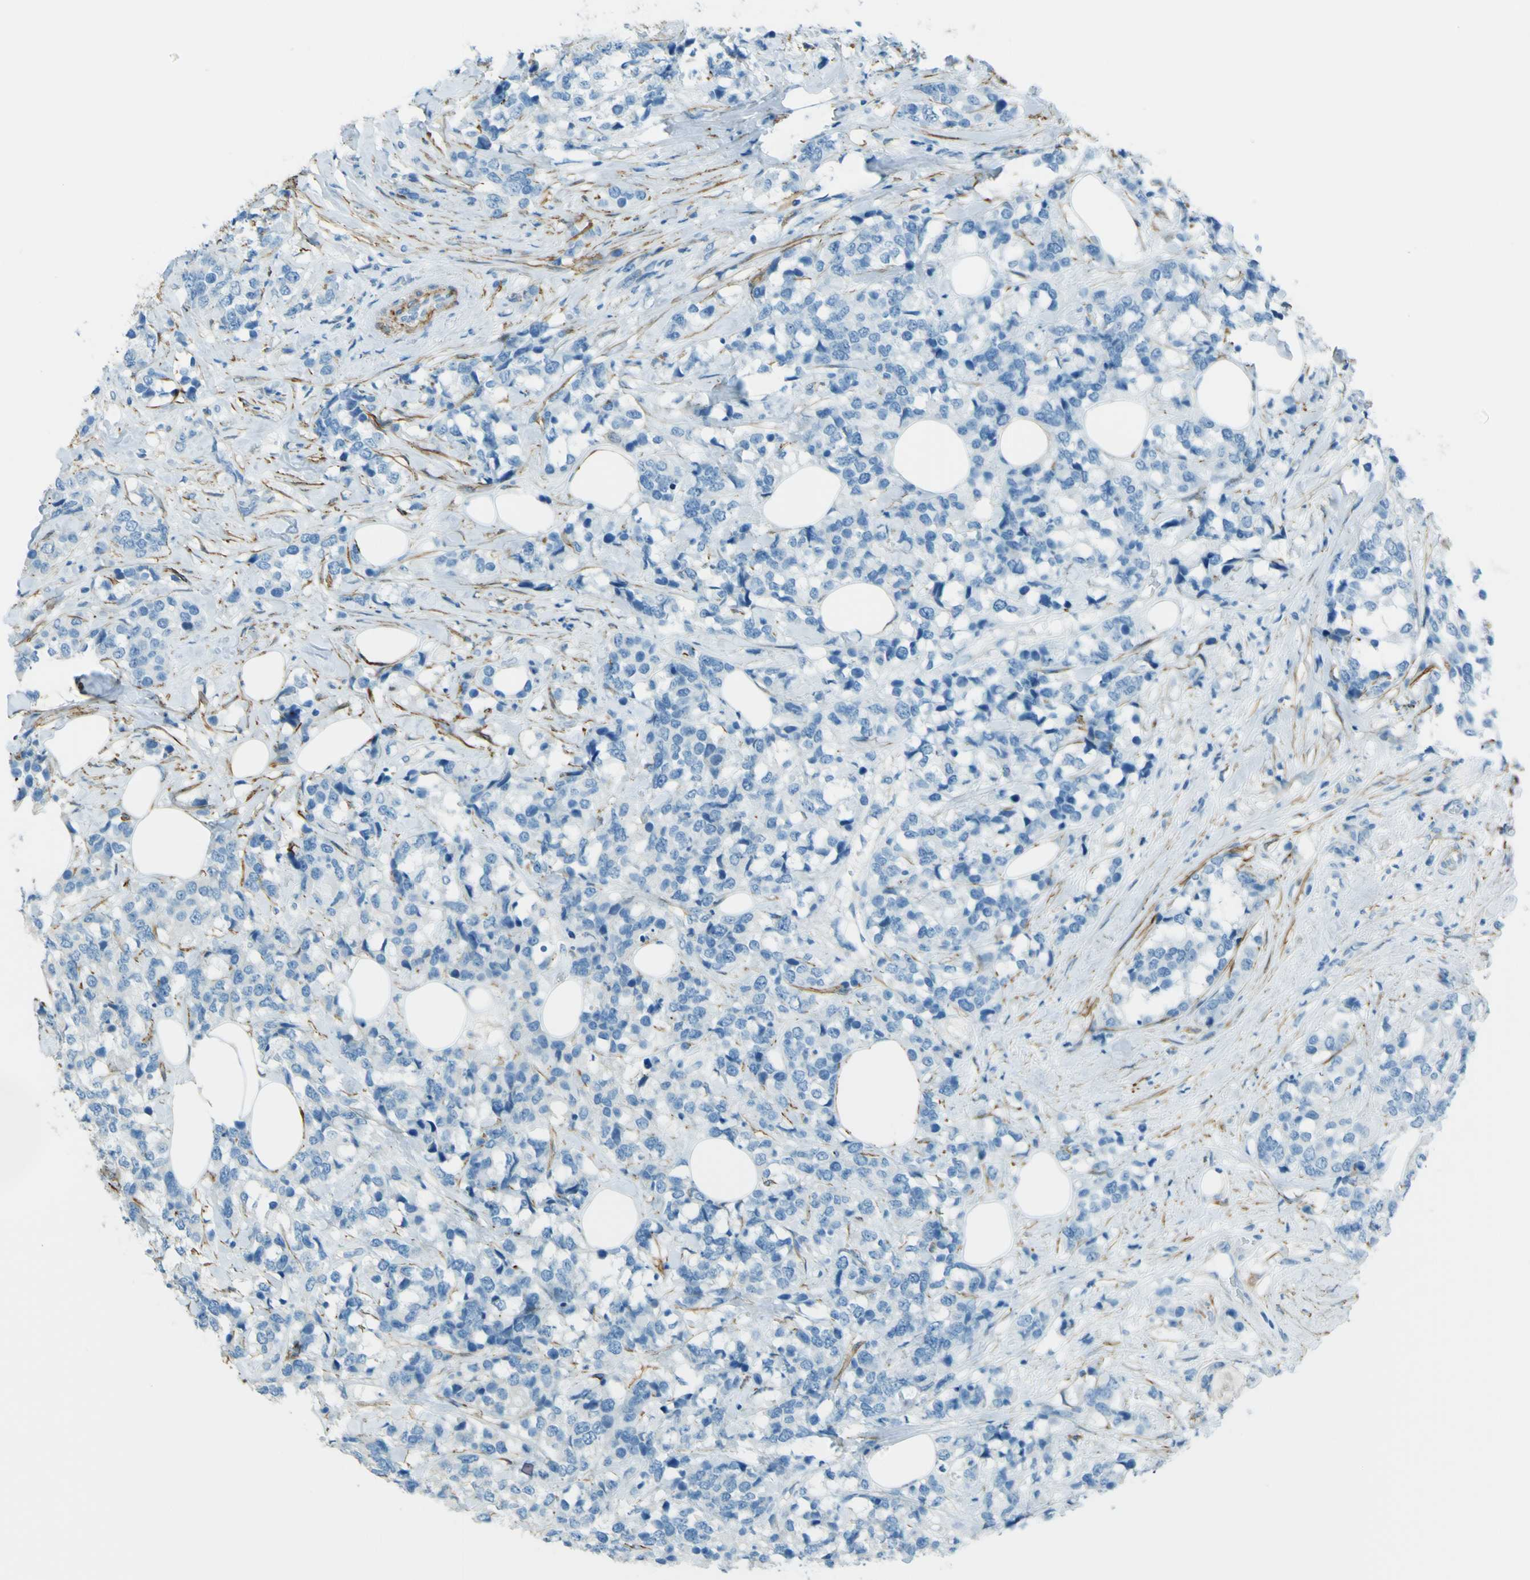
{"staining": {"intensity": "negative", "quantity": "none", "location": "none"}, "tissue": "breast cancer", "cell_type": "Tumor cells", "image_type": "cancer", "snomed": [{"axis": "morphology", "description": "Lobular carcinoma"}, {"axis": "topography", "description": "Breast"}], "caption": "This is an IHC micrograph of human breast lobular carcinoma. There is no expression in tumor cells.", "gene": "NEXN", "patient": {"sex": "female", "age": 59}}